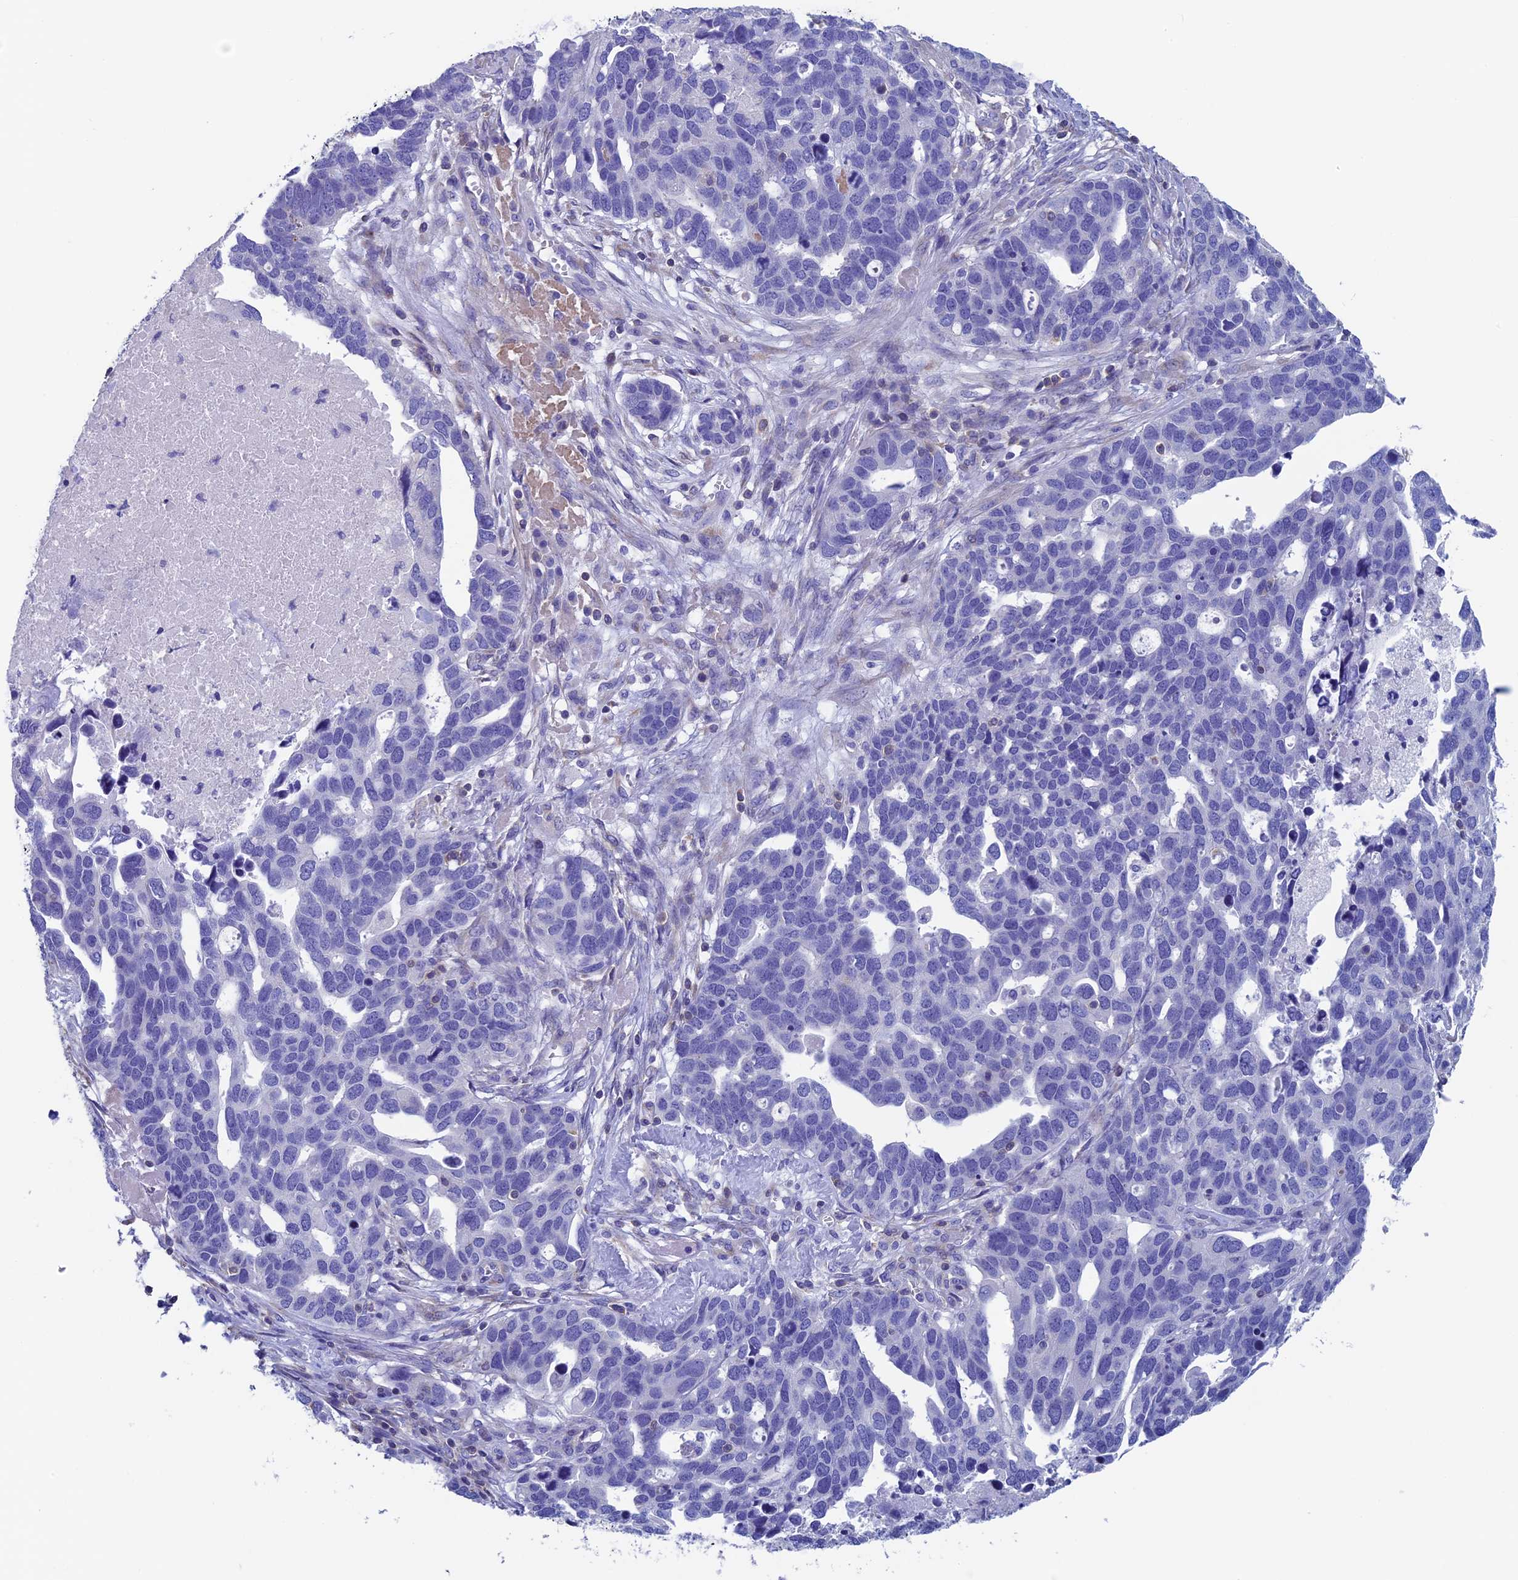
{"staining": {"intensity": "negative", "quantity": "none", "location": "none"}, "tissue": "ovarian cancer", "cell_type": "Tumor cells", "image_type": "cancer", "snomed": [{"axis": "morphology", "description": "Cystadenocarcinoma, serous, NOS"}, {"axis": "topography", "description": "Ovary"}], "caption": "Tumor cells are negative for brown protein staining in ovarian cancer (serous cystadenocarcinoma).", "gene": "SEPTIN1", "patient": {"sex": "female", "age": 54}}